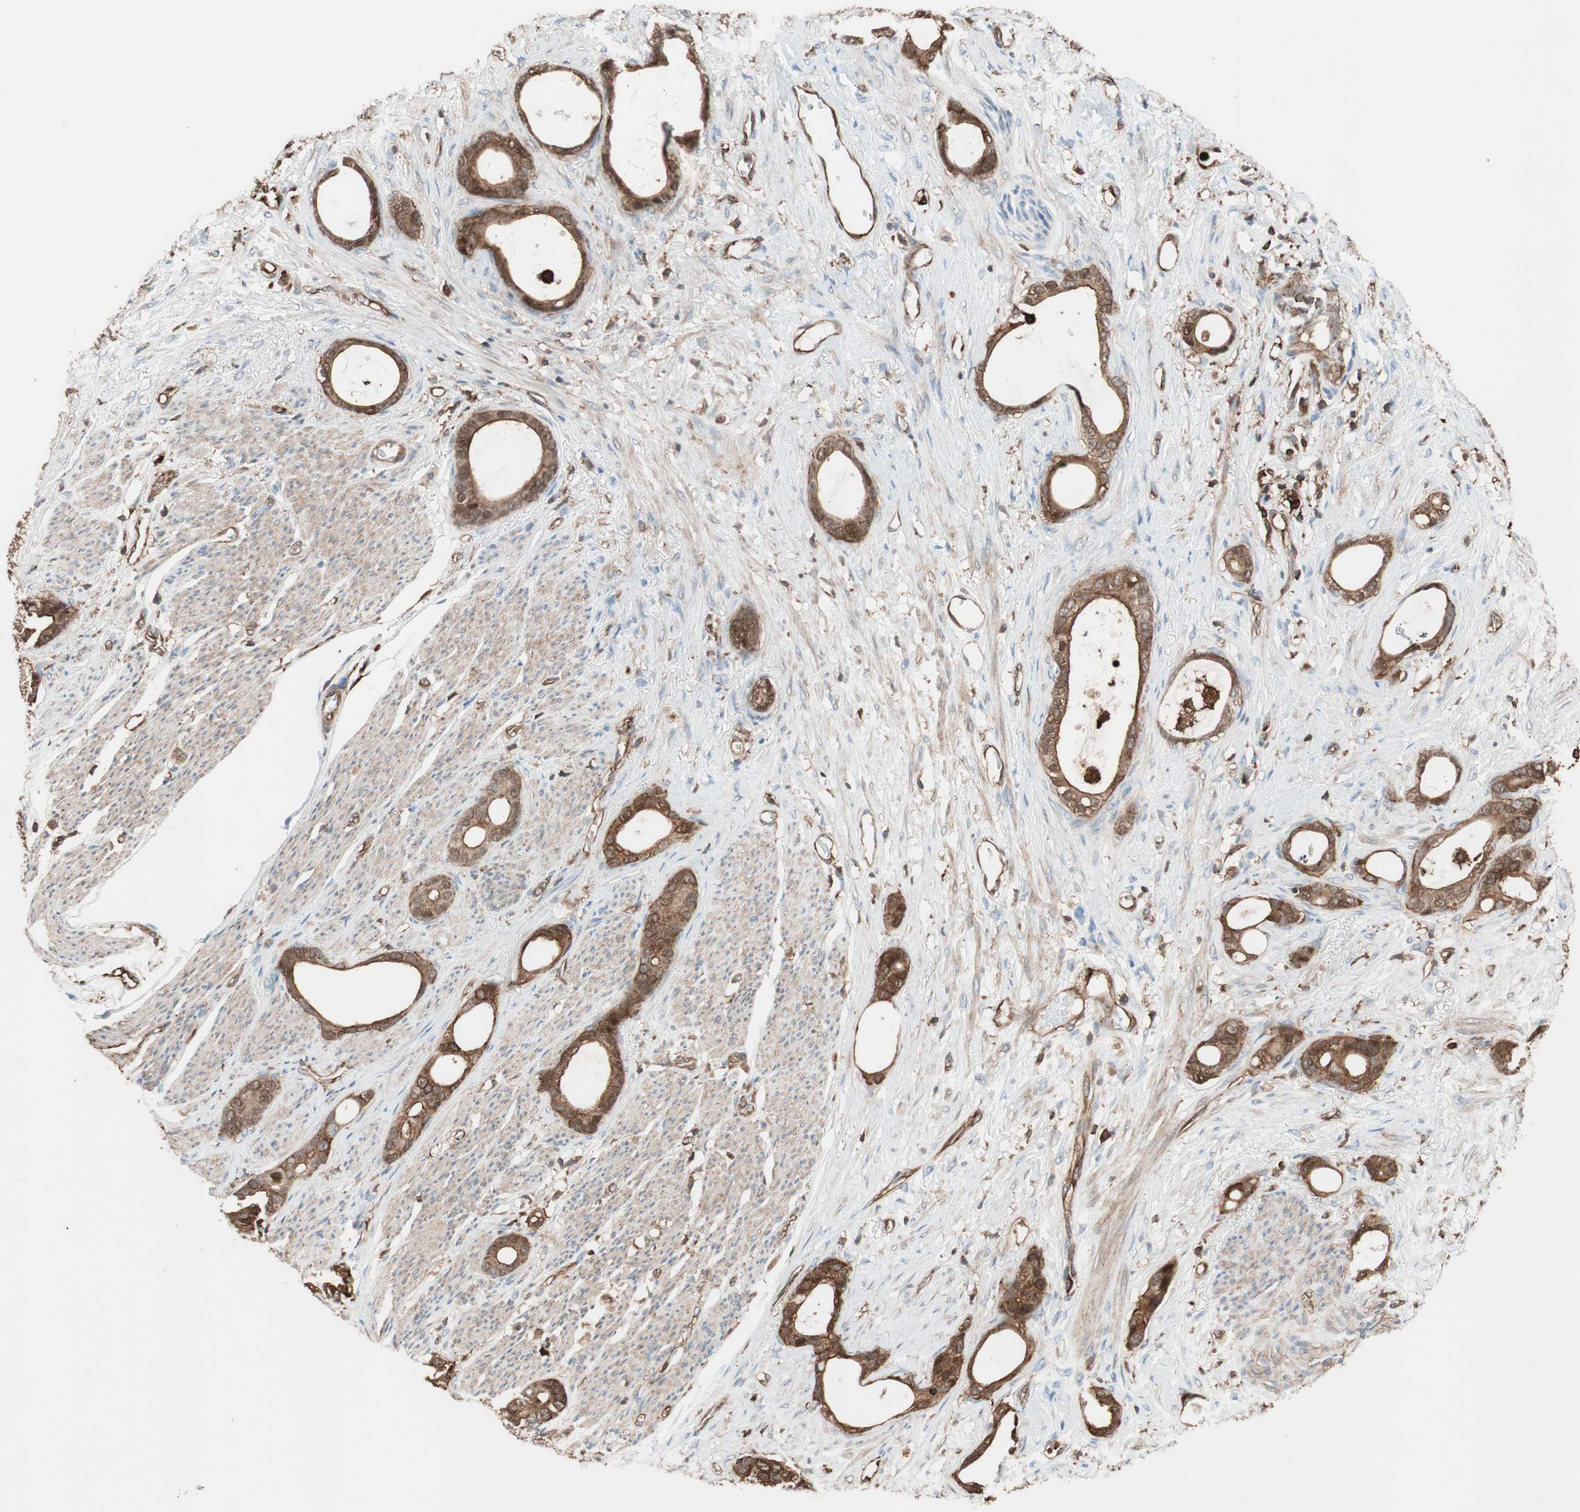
{"staining": {"intensity": "strong", "quantity": "25%-75%", "location": "cytoplasmic/membranous"}, "tissue": "stomach cancer", "cell_type": "Tumor cells", "image_type": "cancer", "snomed": [{"axis": "morphology", "description": "Adenocarcinoma, NOS"}, {"axis": "topography", "description": "Stomach"}], "caption": "Immunohistochemistry photomicrograph of neoplastic tissue: adenocarcinoma (stomach) stained using immunohistochemistry shows high levels of strong protein expression localized specifically in the cytoplasmic/membranous of tumor cells, appearing as a cytoplasmic/membranous brown color.", "gene": "VASP", "patient": {"sex": "female", "age": 75}}